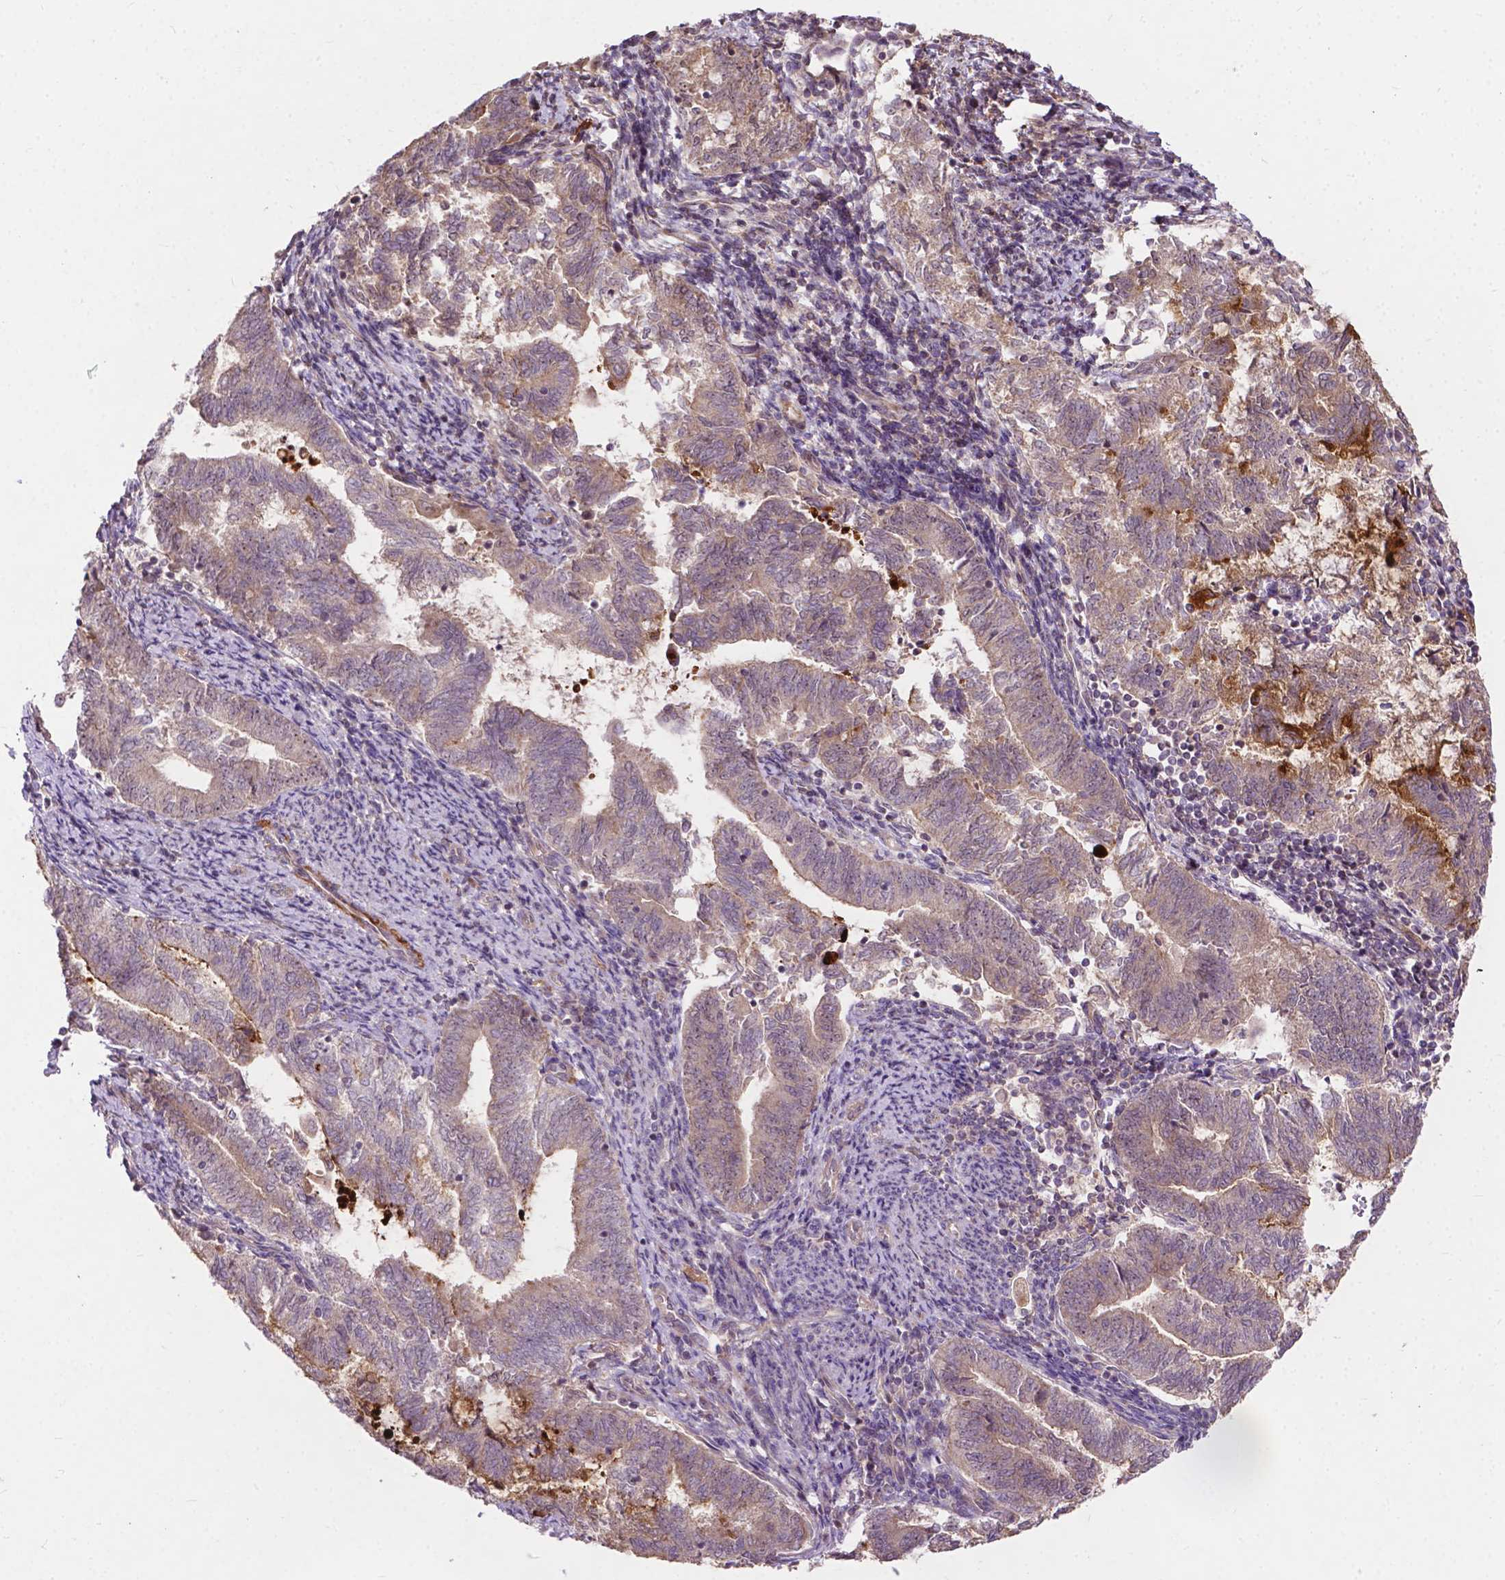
{"staining": {"intensity": "moderate", "quantity": "<25%", "location": "cytoplasmic/membranous"}, "tissue": "endometrial cancer", "cell_type": "Tumor cells", "image_type": "cancer", "snomed": [{"axis": "morphology", "description": "Adenocarcinoma, NOS"}, {"axis": "topography", "description": "Endometrium"}], "caption": "Immunohistochemistry of human endometrial adenocarcinoma reveals low levels of moderate cytoplasmic/membranous expression in about <25% of tumor cells.", "gene": "PARP3", "patient": {"sex": "female", "age": 65}}